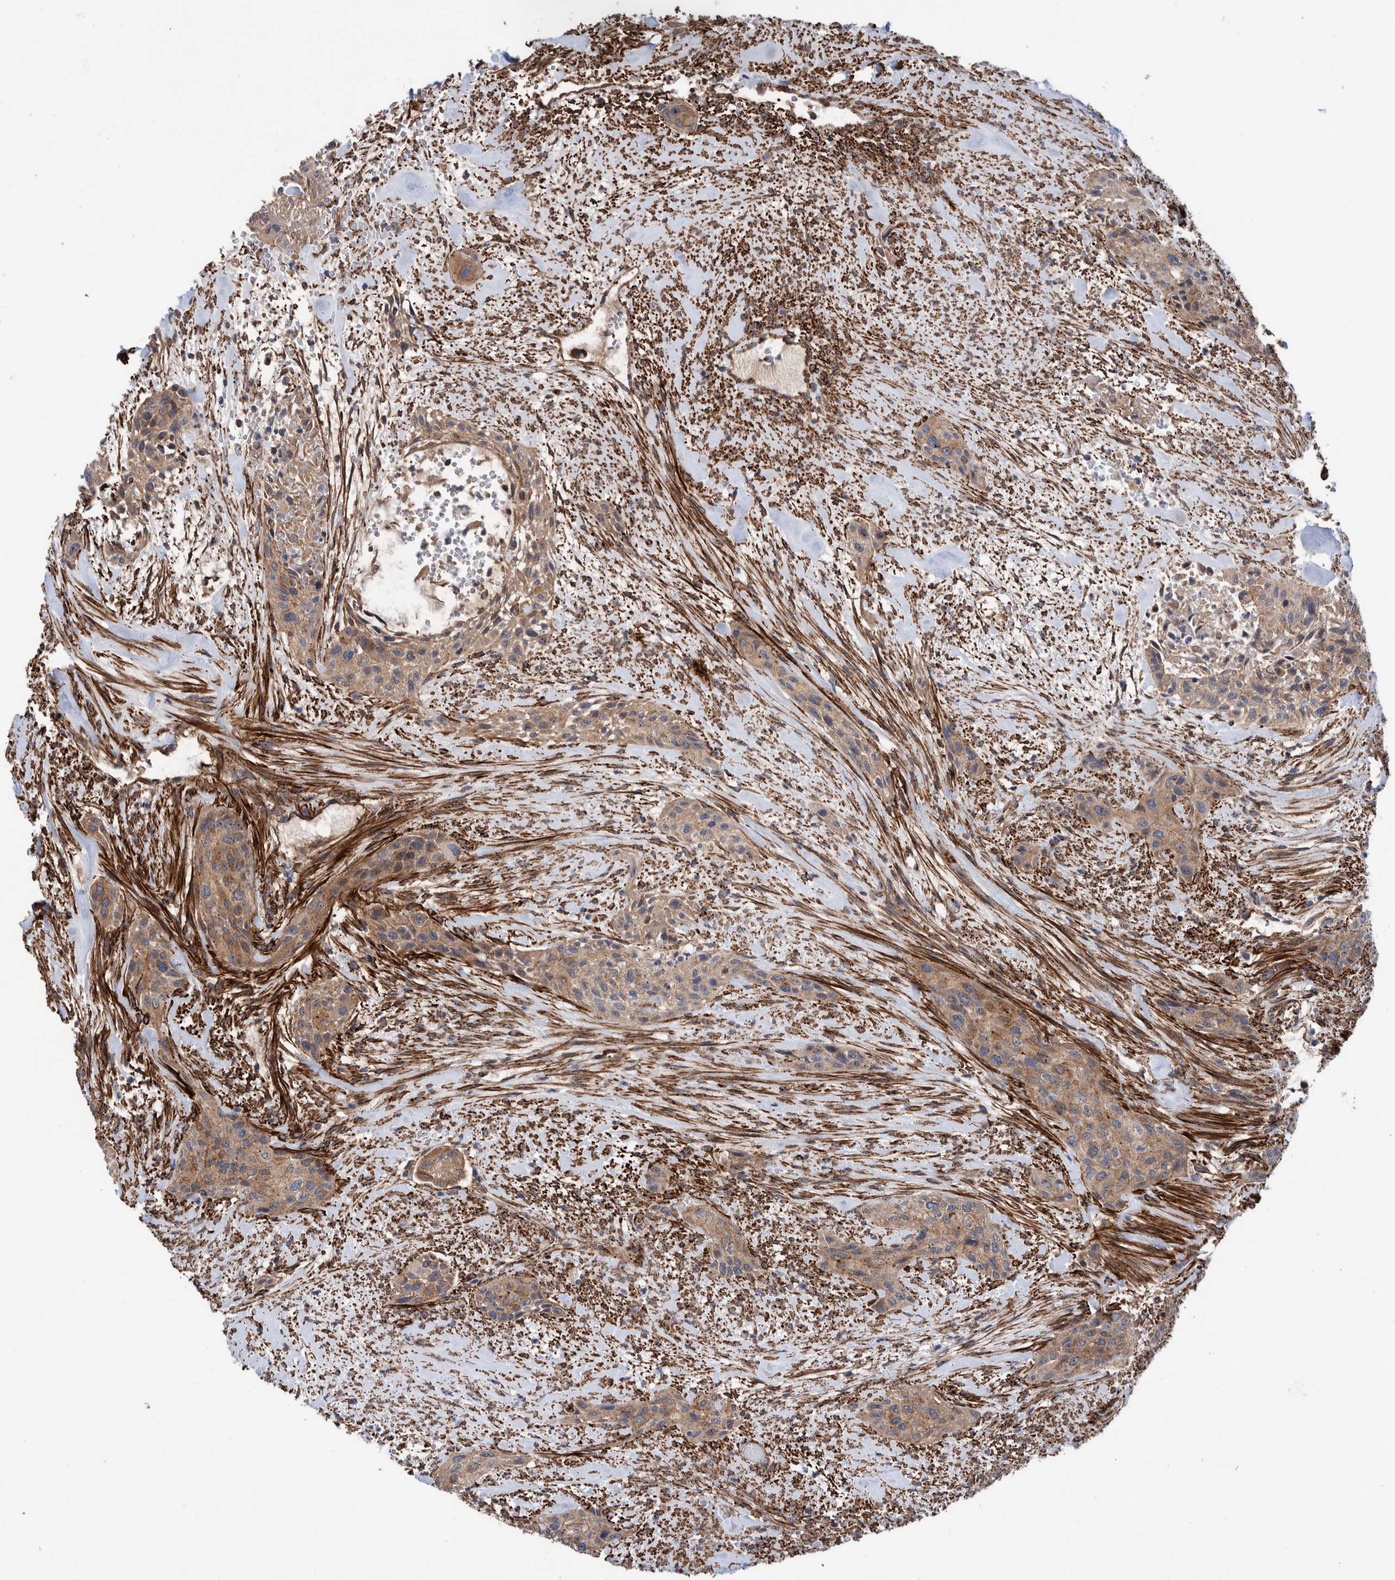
{"staining": {"intensity": "moderate", "quantity": ">75%", "location": "cytoplasmic/membranous"}, "tissue": "urothelial cancer", "cell_type": "Tumor cells", "image_type": "cancer", "snomed": [{"axis": "morphology", "description": "Urothelial carcinoma, High grade"}, {"axis": "topography", "description": "Urinary bladder"}], "caption": "Human urothelial cancer stained with a protein marker demonstrates moderate staining in tumor cells.", "gene": "SLC25A10", "patient": {"sex": "male", "age": 35}}